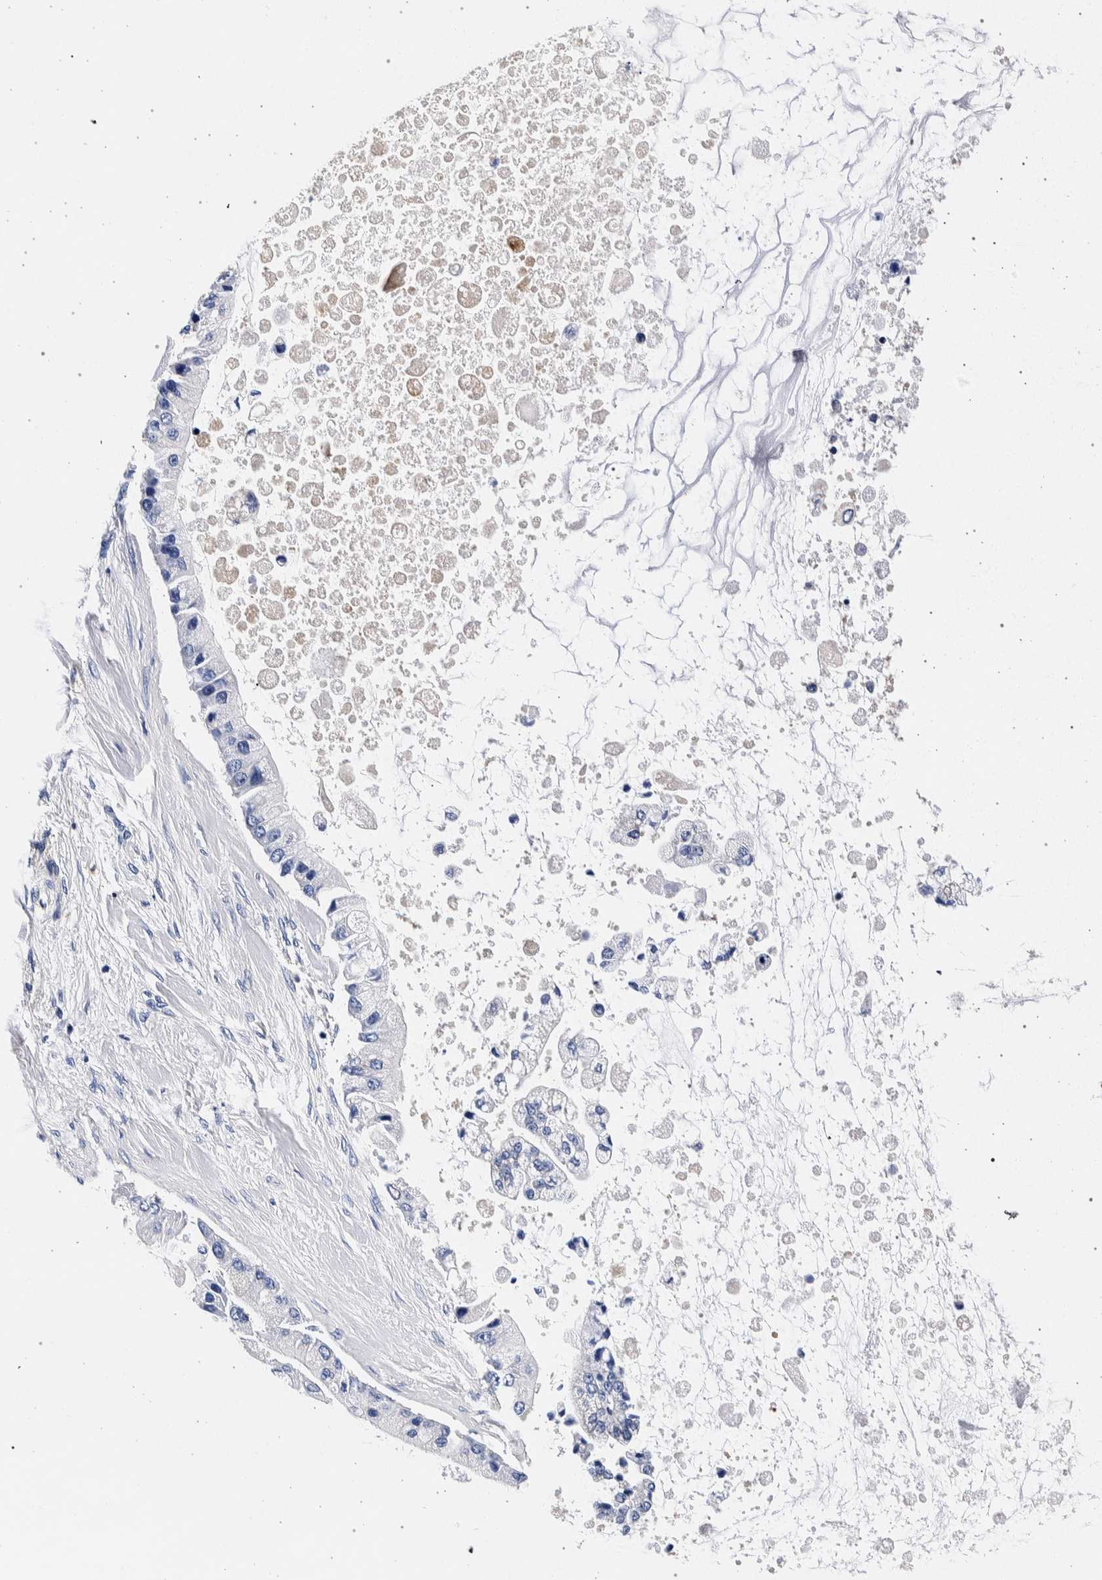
{"staining": {"intensity": "negative", "quantity": "none", "location": "none"}, "tissue": "liver cancer", "cell_type": "Tumor cells", "image_type": "cancer", "snomed": [{"axis": "morphology", "description": "Cholangiocarcinoma"}, {"axis": "topography", "description": "Liver"}], "caption": "Immunohistochemical staining of liver cancer (cholangiocarcinoma) shows no significant staining in tumor cells.", "gene": "NIBAN2", "patient": {"sex": "male", "age": 50}}